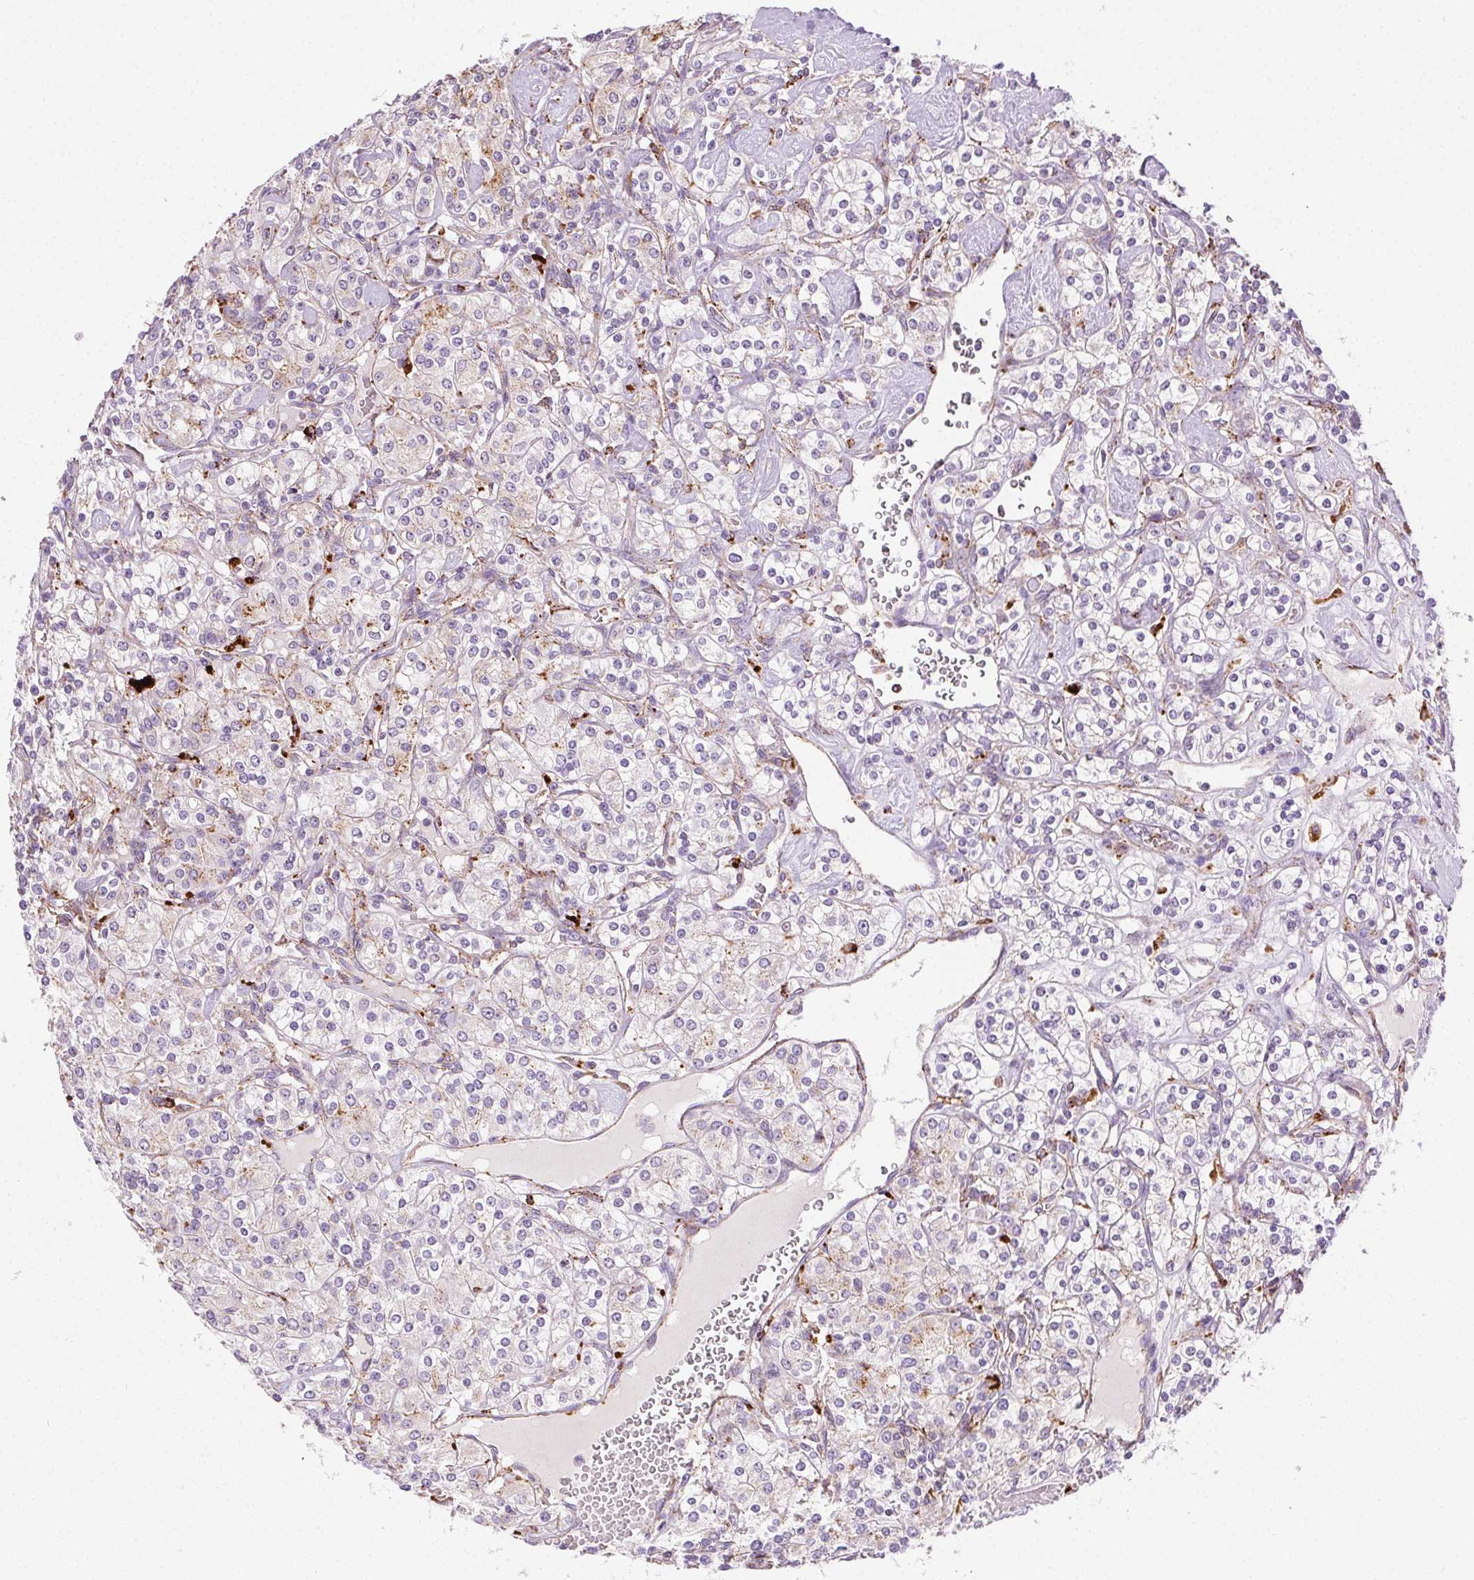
{"staining": {"intensity": "negative", "quantity": "none", "location": "none"}, "tissue": "renal cancer", "cell_type": "Tumor cells", "image_type": "cancer", "snomed": [{"axis": "morphology", "description": "Adenocarcinoma, NOS"}, {"axis": "topography", "description": "Kidney"}], "caption": "Immunohistochemistry of renal adenocarcinoma displays no staining in tumor cells.", "gene": "SCPEP1", "patient": {"sex": "male", "age": 77}}